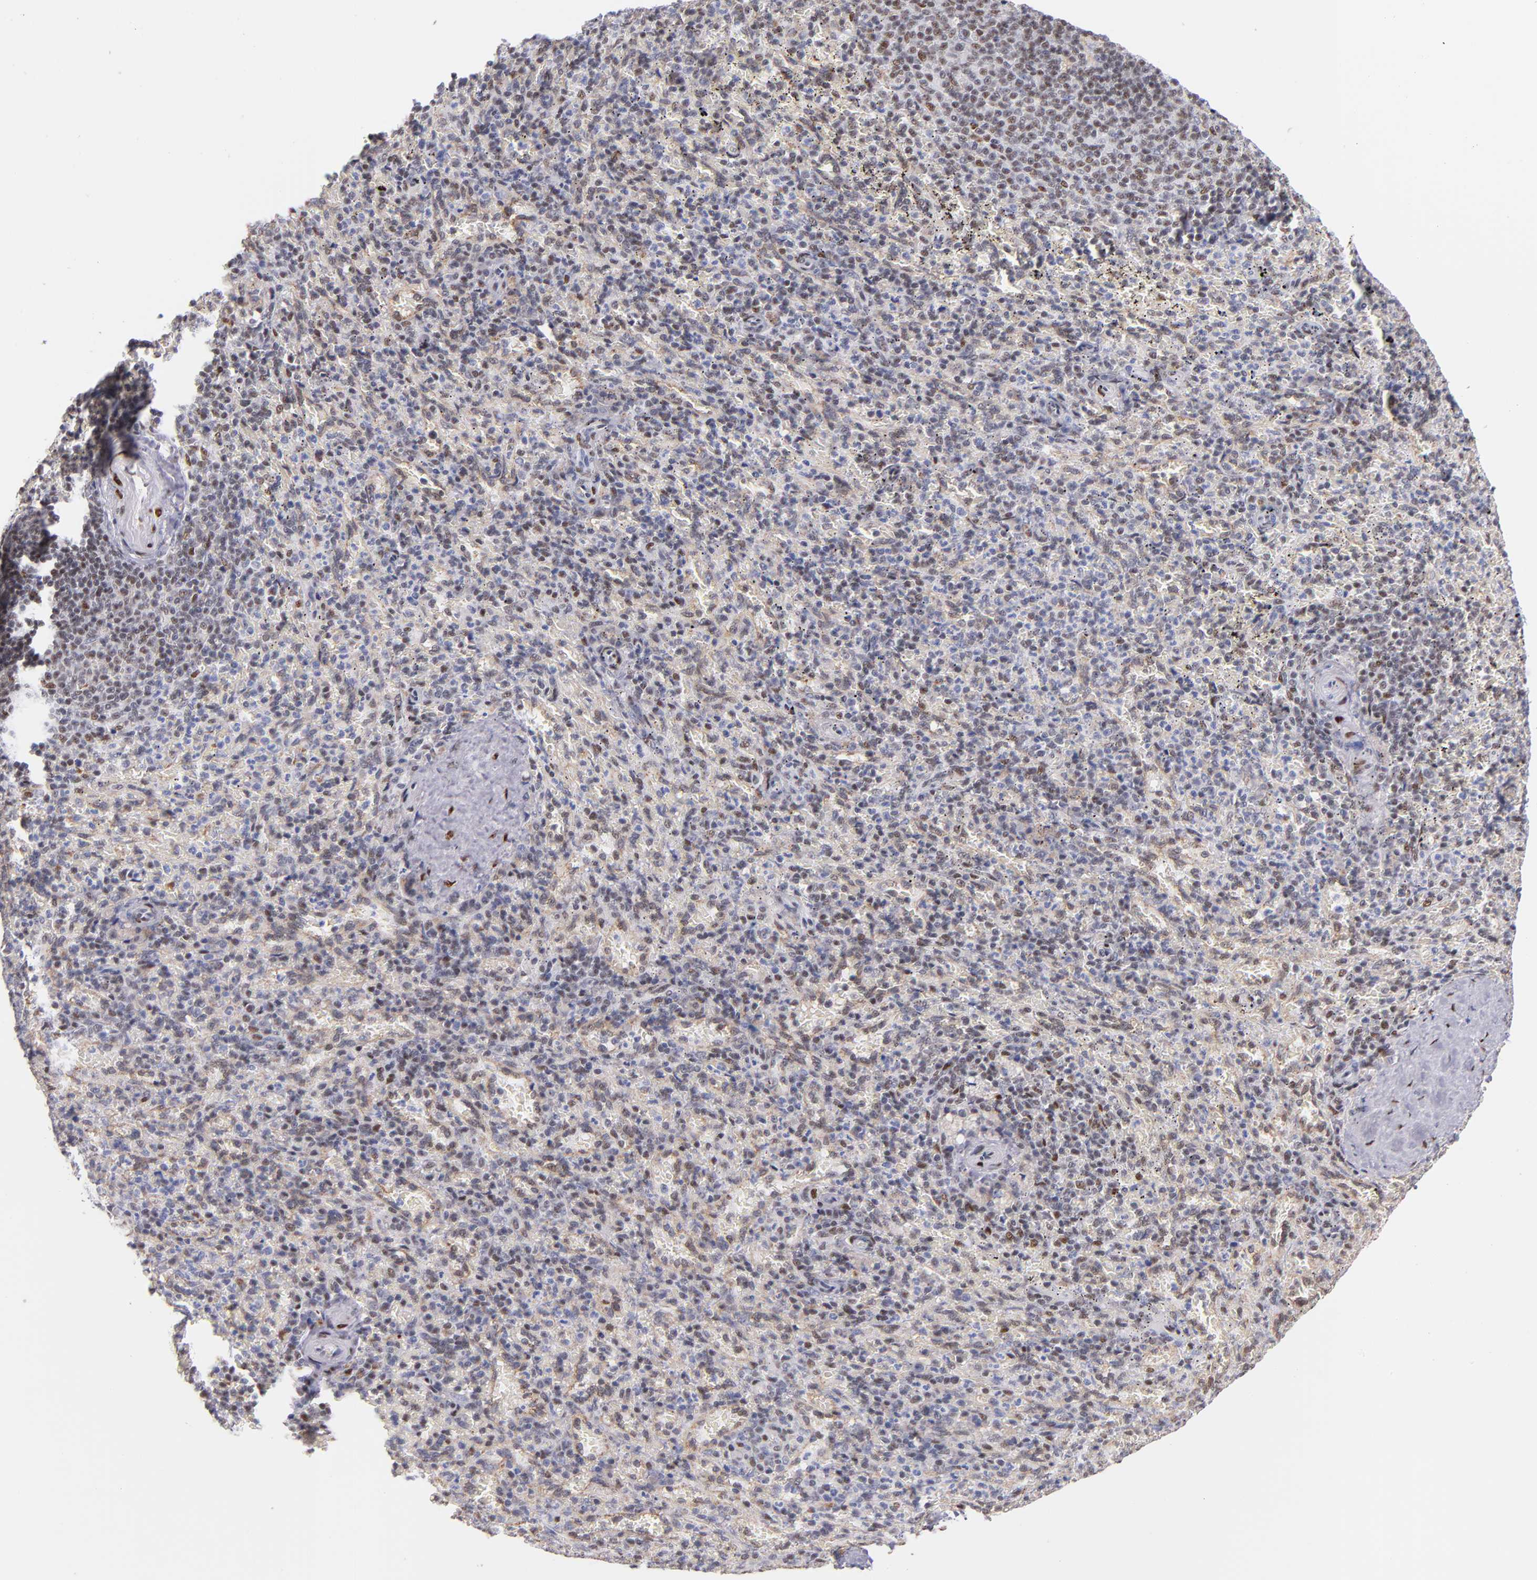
{"staining": {"intensity": "weak", "quantity": "<25%", "location": "nuclear"}, "tissue": "spleen", "cell_type": "Cells in red pulp", "image_type": "normal", "snomed": [{"axis": "morphology", "description": "Normal tissue, NOS"}, {"axis": "topography", "description": "Spleen"}], "caption": "There is no significant expression in cells in red pulp of spleen. The staining was performed using DAB (3,3'-diaminobenzidine) to visualize the protein expression in brown, while the nuclei were stained in blue with hematoxylin (Magnification: 20x).", "gene": "SRF", "patient": {"sex": "female", "age": 43}}